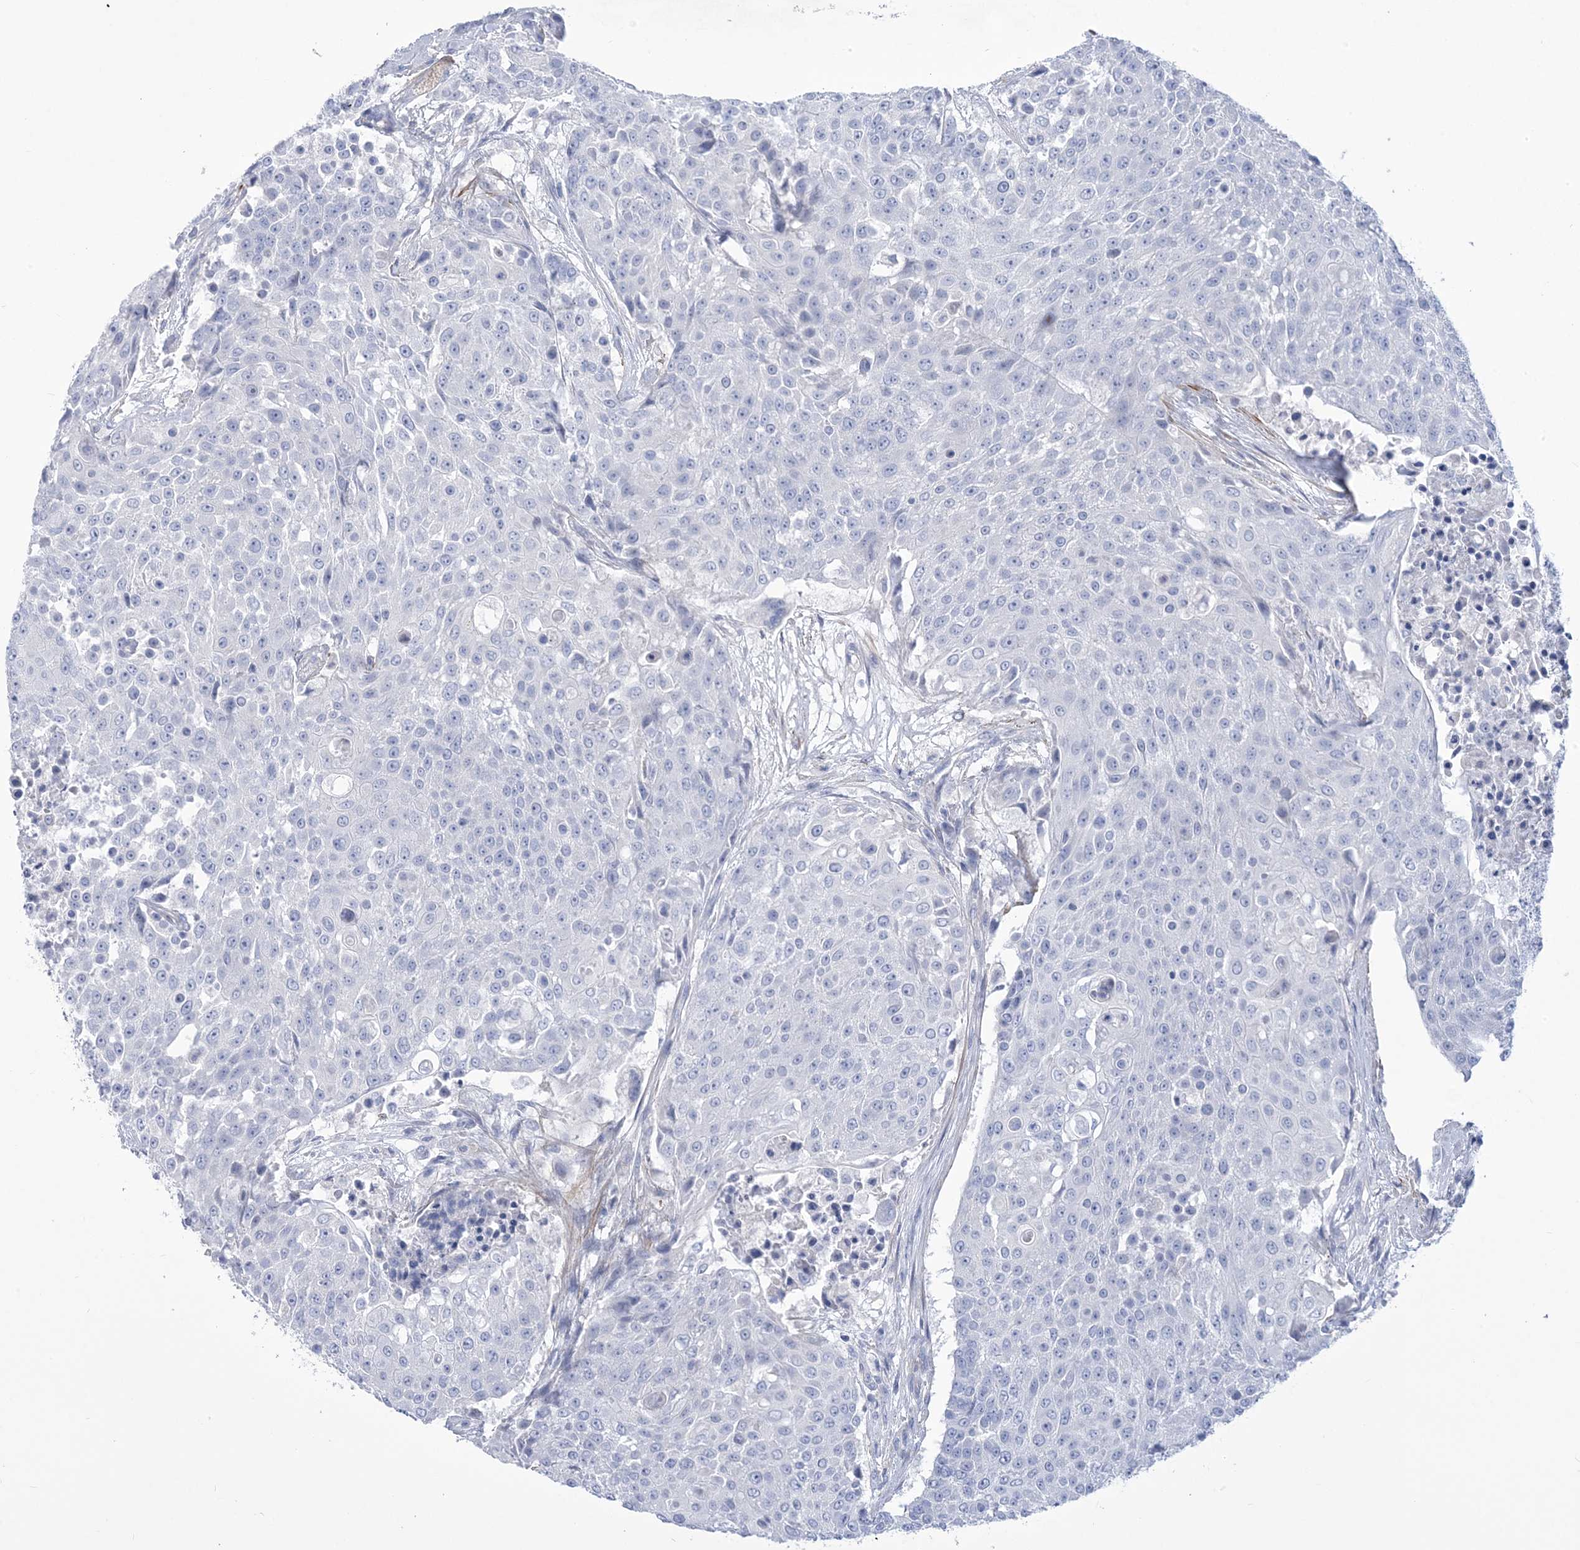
{"staining": {"intensity": "negative", "quantity": "none", "location": "none"}, "tissue": "urothelial cancer", "cell_type": "Tumor cells", "image_type": "cancer", "snomed": [{"axis": "morphology", "description": "Urothelial carcinoma, High grade"}, {"axis": "topography", "description": "Urinary bladder"}], "caption": "Tumor cells are negative for brown protein staining in high-grade urothelial carcinoma.", "gene": "WDR74", "patient": {"sex": "female", "age": 63}}